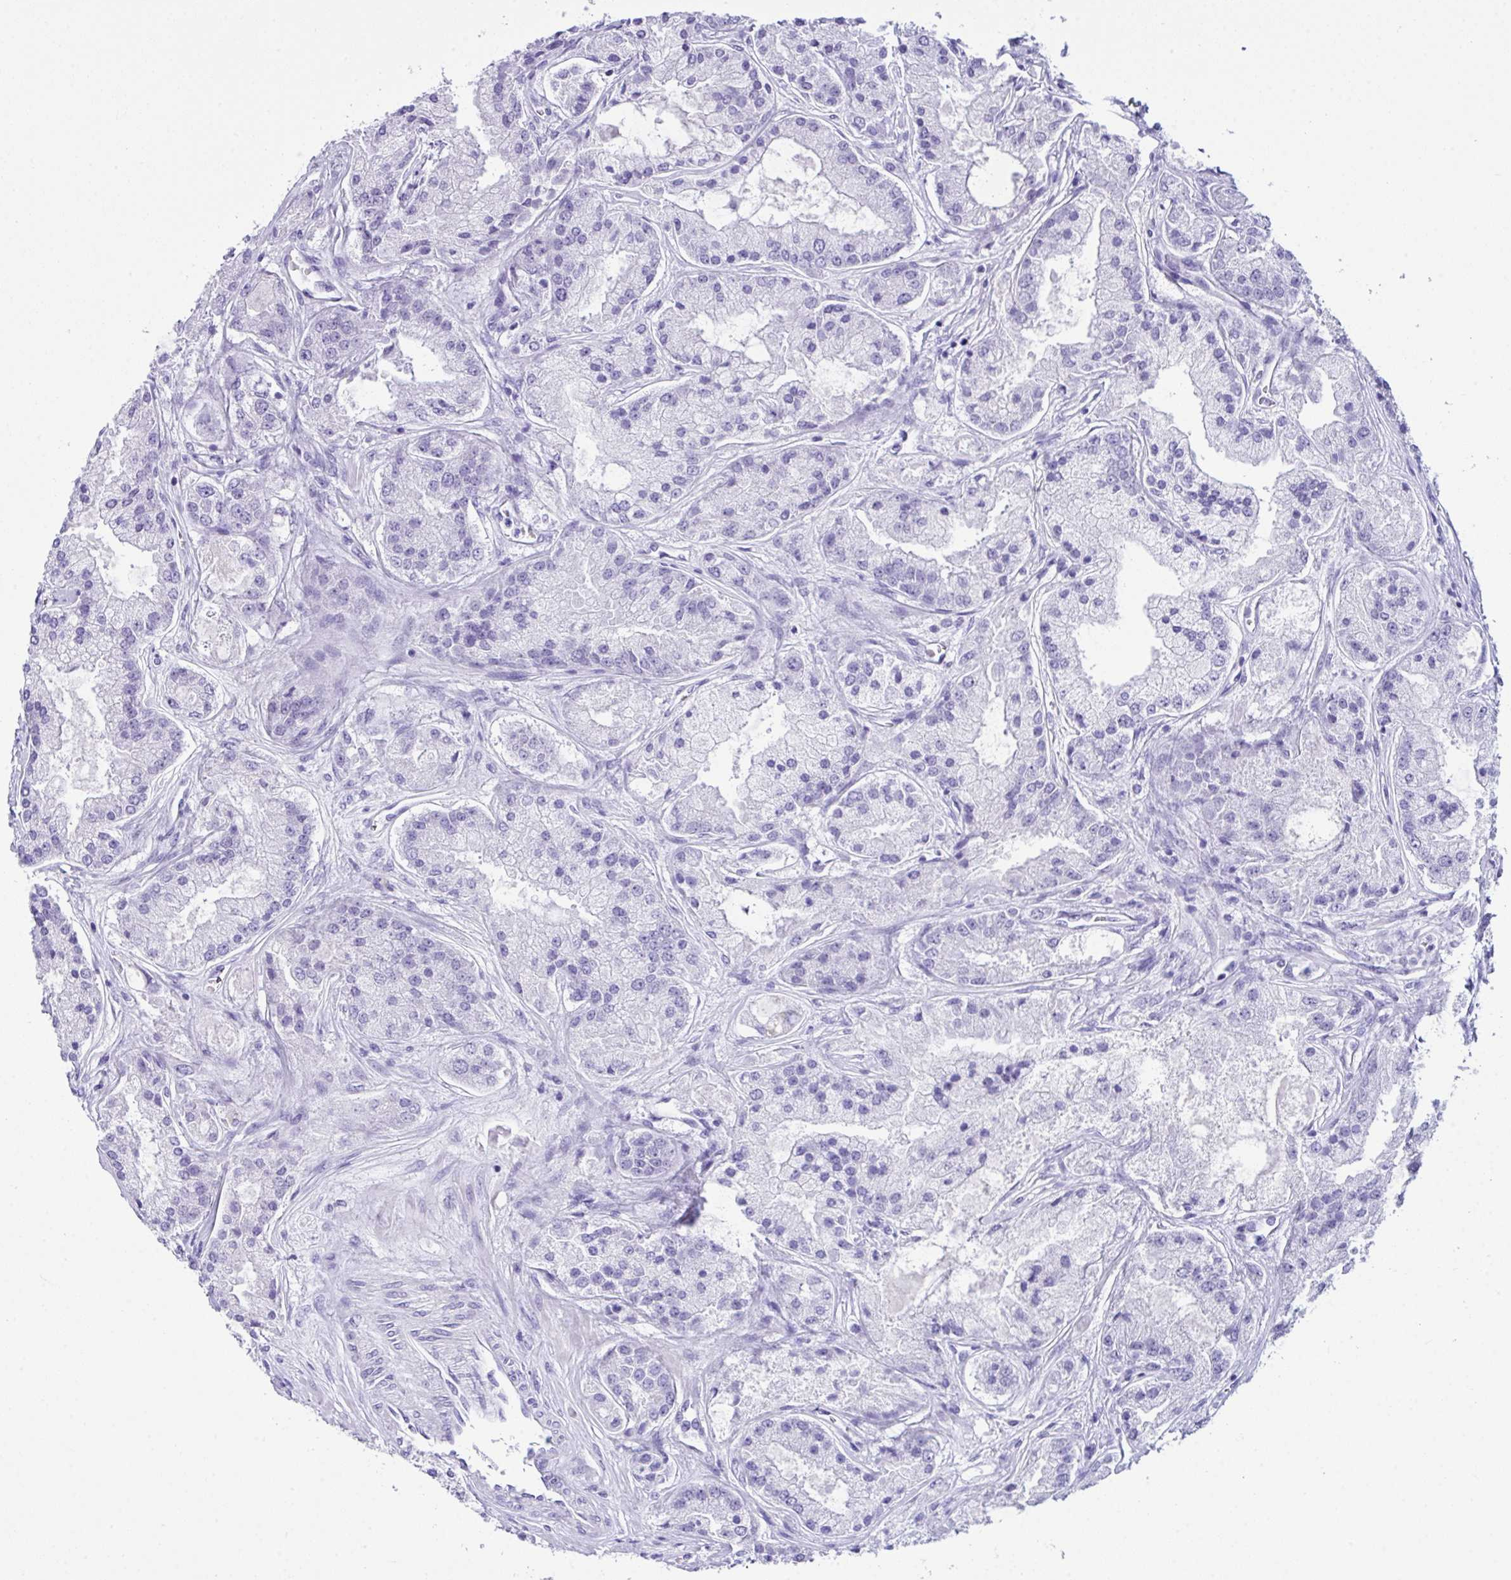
{"staining": {"intensity": "negative", "quantity": "none", "location": "none"}, "tissue": "prostate cancer", "cell_type": "Tumor cells", "image_type": "cancer", "snomed": [{"axis": "morphology", "description": "Adenocarcinoma, High grade"}, {"axis": "topography", "description": "Prostate"}], "caption": "High-grade adenocarcinoma (prostate) was stained to show a protein in brown. There is no significant staining in tumor cells. The staining was performed using DAB to visualize the protein expression in brown, while the nuclei were stained in blue with hematoxylin (Magnification: 20x).", "gene": "LGALS4", "patient": {"sex": "male", "age": 67}}